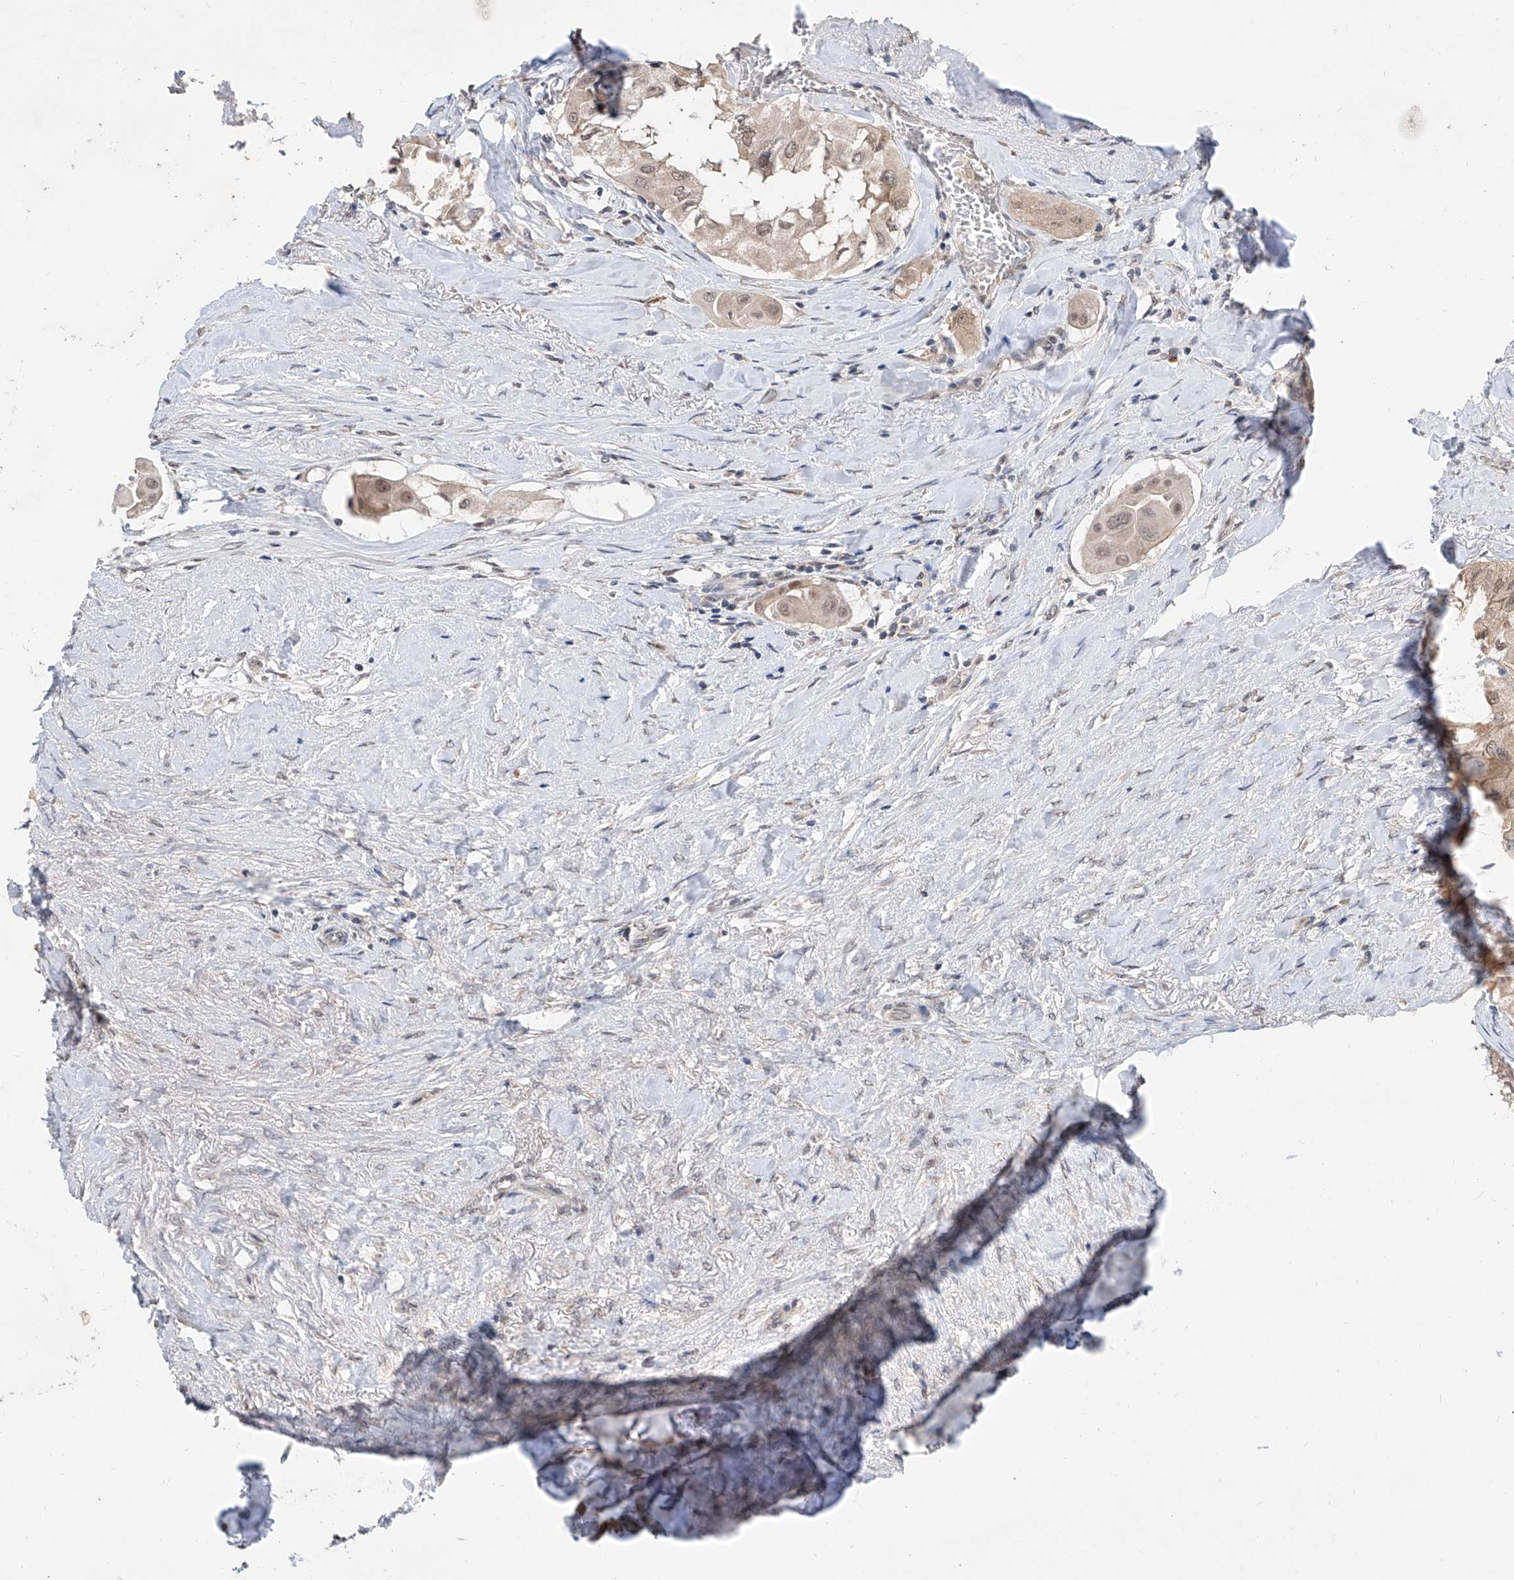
{"staining": {"intensity": "weak", "quantity": "25%-75%", "location": "cytoplasmic/membranous,nuclear"}, "tissue": "thyroid cancer", "cell_type": "Tumor cells", "image_type": "cancer", "snomed": [{"axis": "morphology", "description": "Papillary adenocarcinoma, NOS"}, {"axis": "topography", "description": "Thyroid gland"}], "caption": "Immunohistochemical staining of thyroid papillary adenocarcinoma shows low levels of weak cytoplasmic/membranous and nuclear protein positivity in approximately 25%-75% of tumor cells. Immunohistochemistry (ihc) stains the protein in brown and the nuclei are stained blue.", "gene": "CARMIL3", "patient": {"sex": "female", "age": 59}}